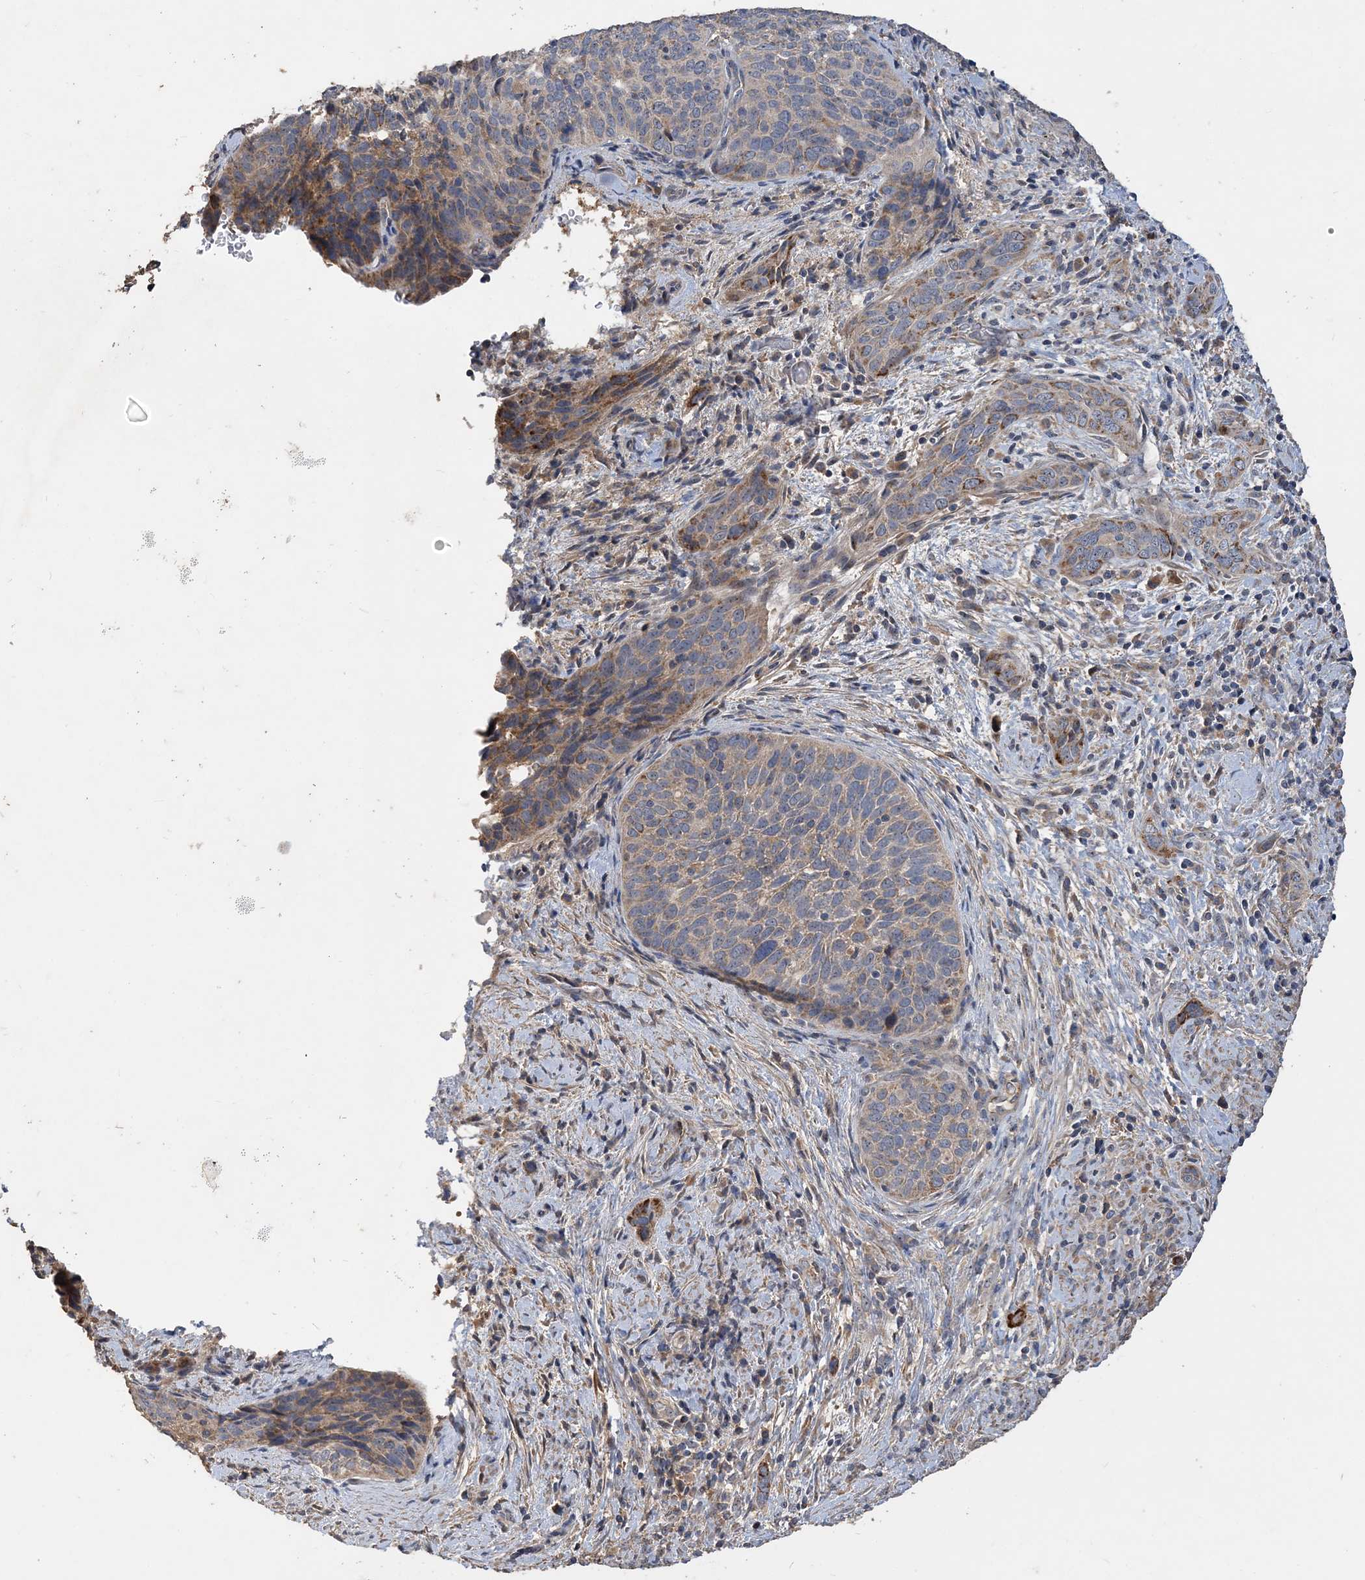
{"staining": {"intensity": "weak", "quantity": ">75%", "location": "cytoplasmic/membranous"}, "tissue": "cervical cancer", "cell_type": "Tumor cells", "image_type": "cancer", "snomed": [{"axis": "morphology", "description": "Squamous cell carcinoma, NOS"}, {"axis": "topography", "description": "Cervix"}], "caption": "Immunohistochemistry photomicrograph of neoplastic tissue: human squamous cell carcinoma (cervical) stained using immunohistochemistry displays low levels of weak protein expression localized specifically in the cytoplasmic/membranous of tumor cells, appearing as a cytoplasmic/membranous brown color.", "gene": "GRINA", "patient": {"sex": "female", "age": 60}}